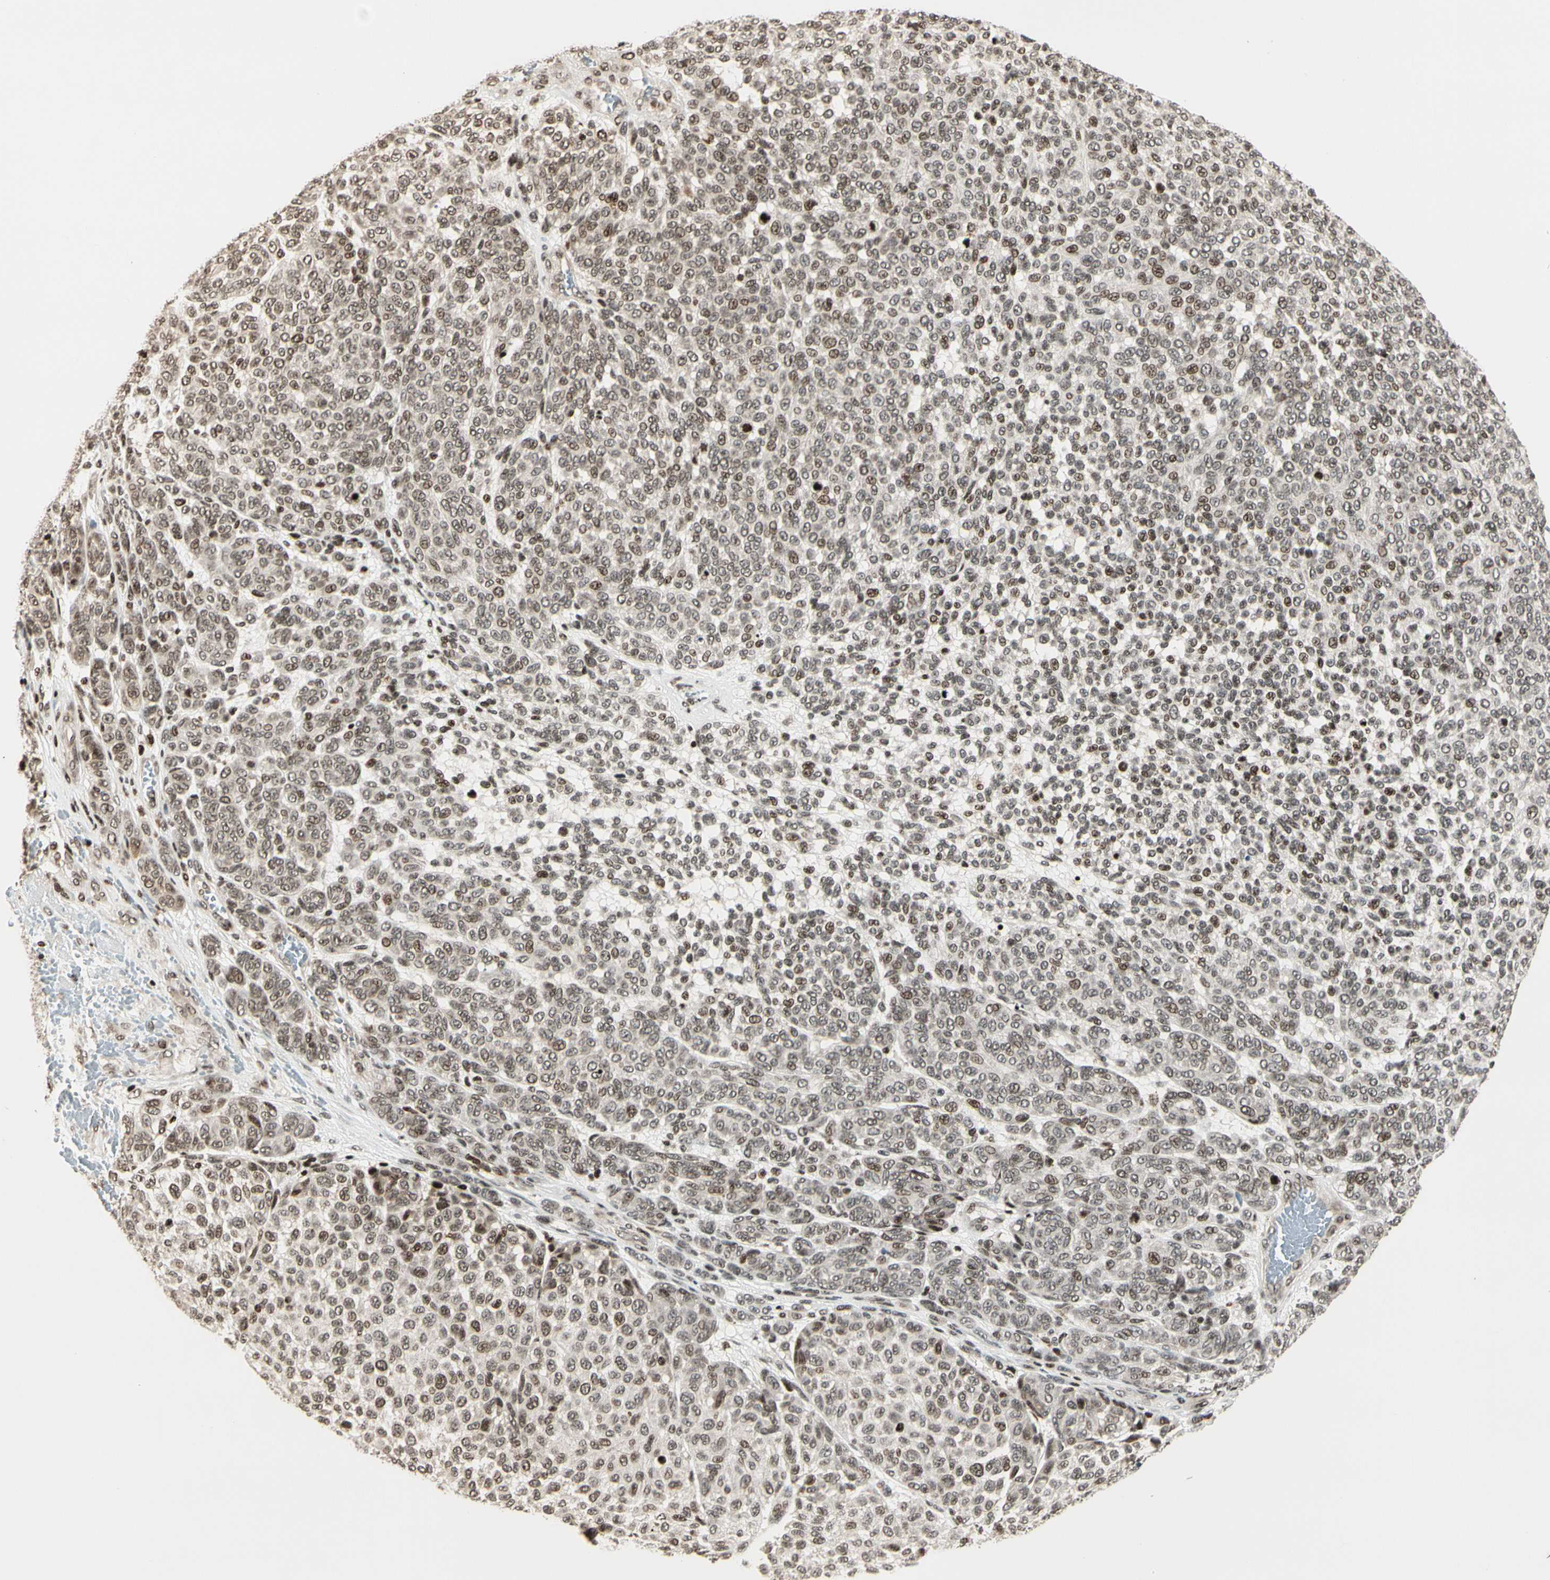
{"staining": {"intensity": "weak", "quantity": ">75%", "location": "nuclear"}, "tissue": "melanoma", "cell_type": "Tumor cells", "image_type": "cancer", "snomed": [{"axis": "morphology", "description": "Malignant melanoma, NOS"}, {"axis": "topography", "description": "Skin"}], "caption": "Melanoma stained for a protein displays weak nuclear positivity in tumor cells.", "gene": "TSHZ3", "patient": {"sex": "male", "age": 59}}